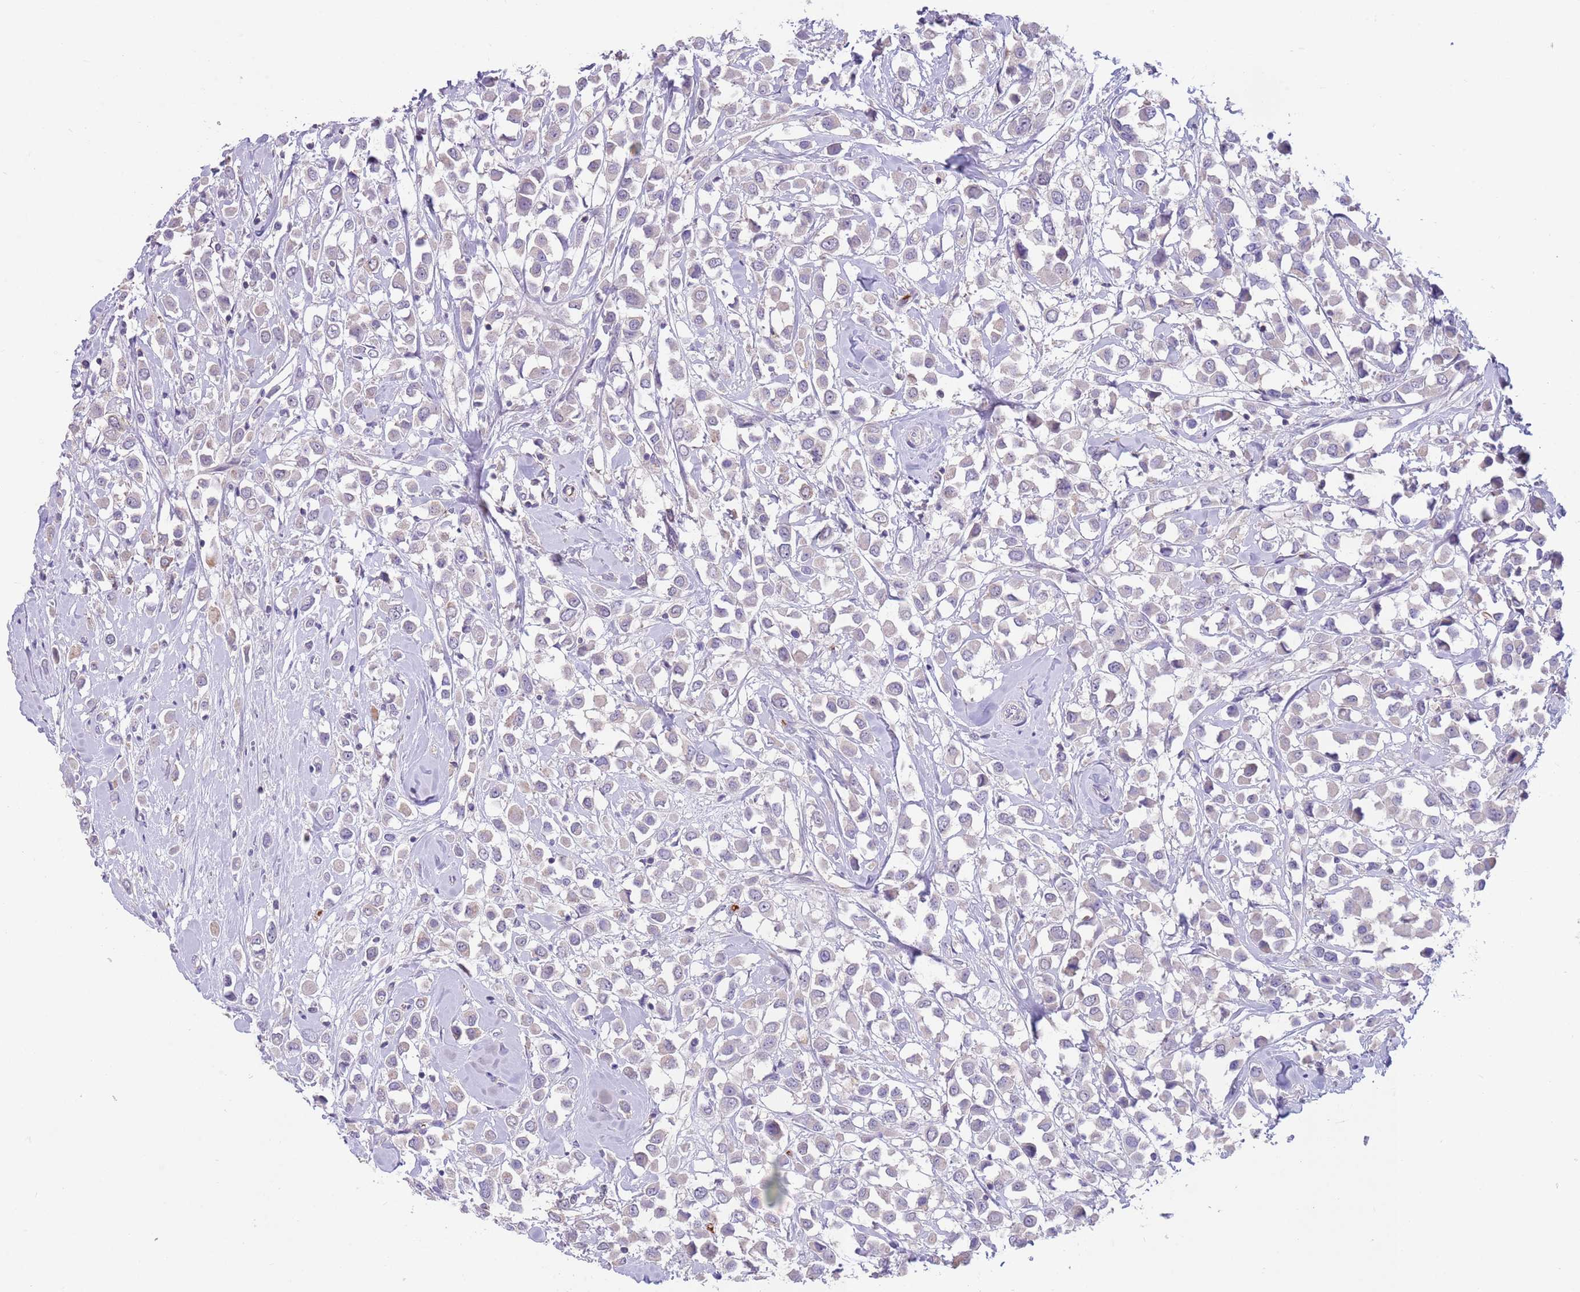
{"staining": {"intensity": "negative", "quantity": "none", "location": "none"}, "tissue": "breast cancer", "cell_type": "Tumor cells", "image_type": "cancer", "snomed": [{"axis": "morphology", "description": "Duct carcinoma"}, {"axis": "topography", "description": "Breast"}], "caption": "Immunohistochemical staining of breast cancer (intraductal carcinoma) shows no significant staining in tumor cells.", "gene": "ZNF14", "patient": {"sex": "female", "age": 87}}